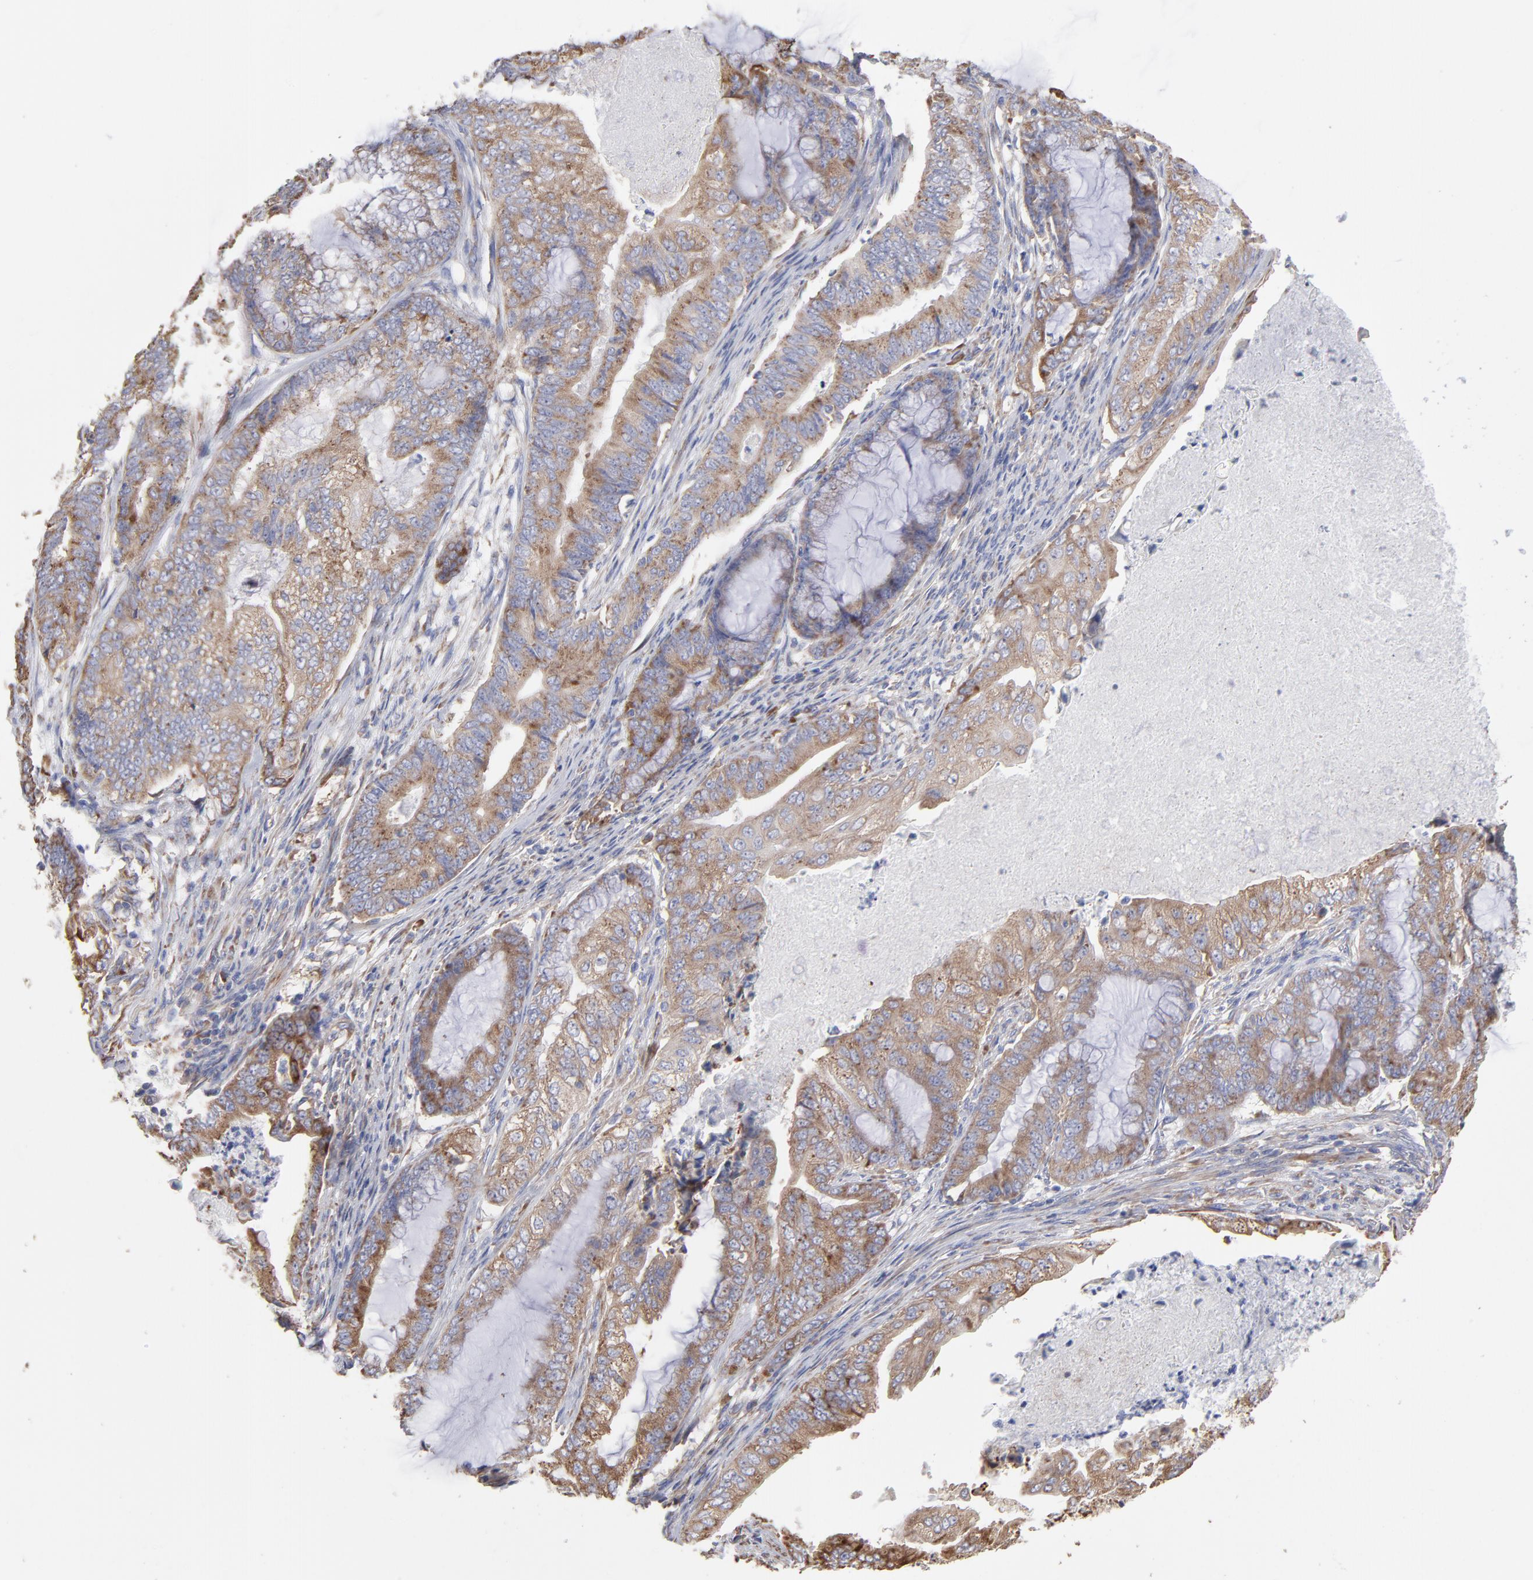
{"staining": {"intensity": "moderate", "quantity": ">75%", "location": "cytoplasmic/membranous"}, "tissue": "endometrial cancer", "cell_type": "Tumor cells", "image_type": "cancer", "snomed": [{"axis": "morphology", "description": "Adenocarcinoma, NOS"}, {"axis": "topography", "description": "Endometrium"}], "caption": "This histopathology image displays immunohistochemistry (IHC) staining of endometrial cancer (adenocarcinoma), with medium moderate cytoplasmic/membranous staining in about >75% of tumor cells.", "gene": "RPL3", "patient": {"sex": "female", "age": 63}}